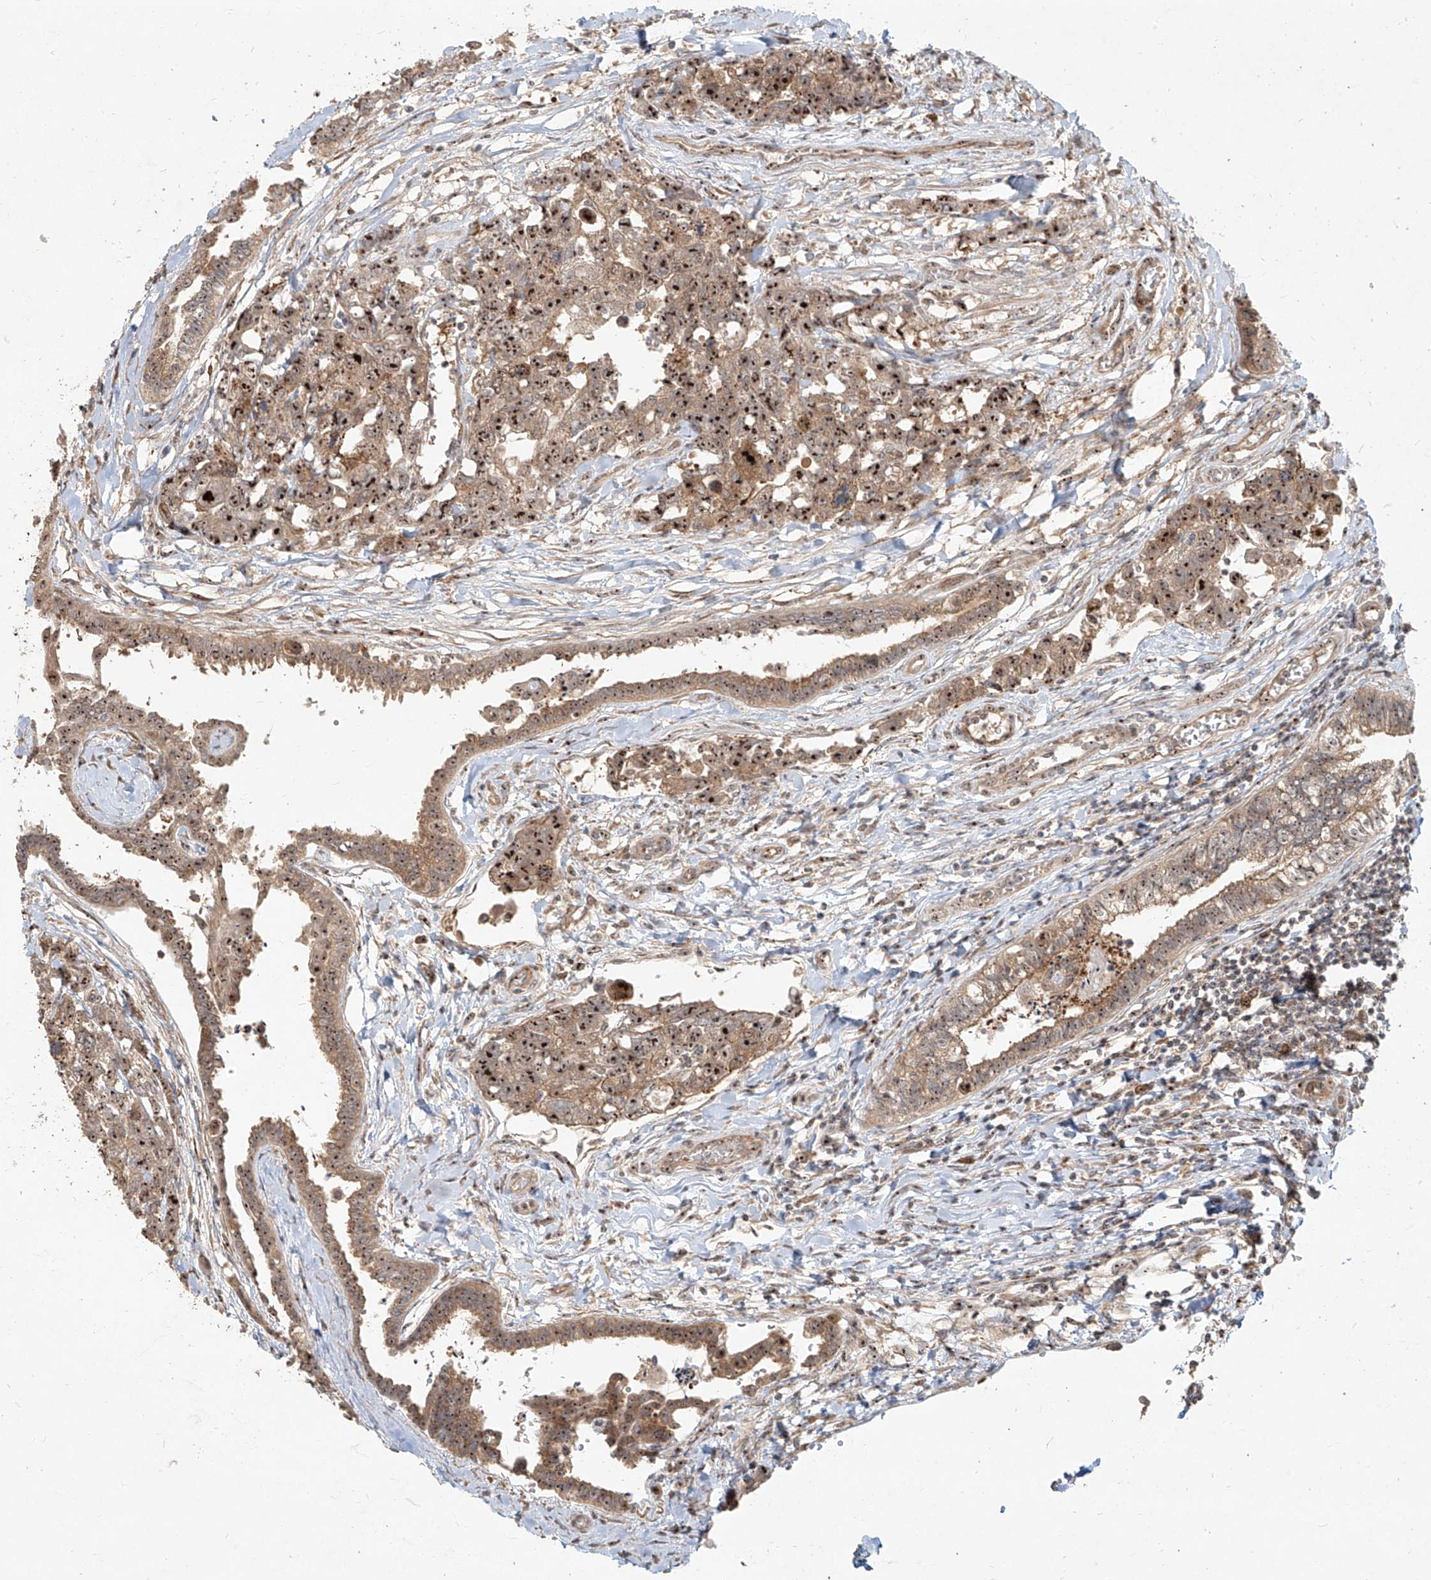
{"staining": {"intensity": "moderate", "quantity": ">75%", "location": "cytoplasmic/membranous,nuclear"}, "tissue": "testis cancer", "cell_type": "Tumor cells", "image_type": "cancer", "snomed": [{"axis": "morphology", "description": "Carcinoma, Embryonal, NOS"}, {"axis": "topography", "description": "Testis"}], "caption": "Embryonal carcinoma (testis) was stained to show a protein in brown. There is medium levels of moderate cytoplasmic/membranous and nuclear expression in approximately >75% of tumor cells. (DAB IHC with brightfield microscopy, high magnification).", "gene": "BYSL", "patient": {"sex": "male", "age": 31}}